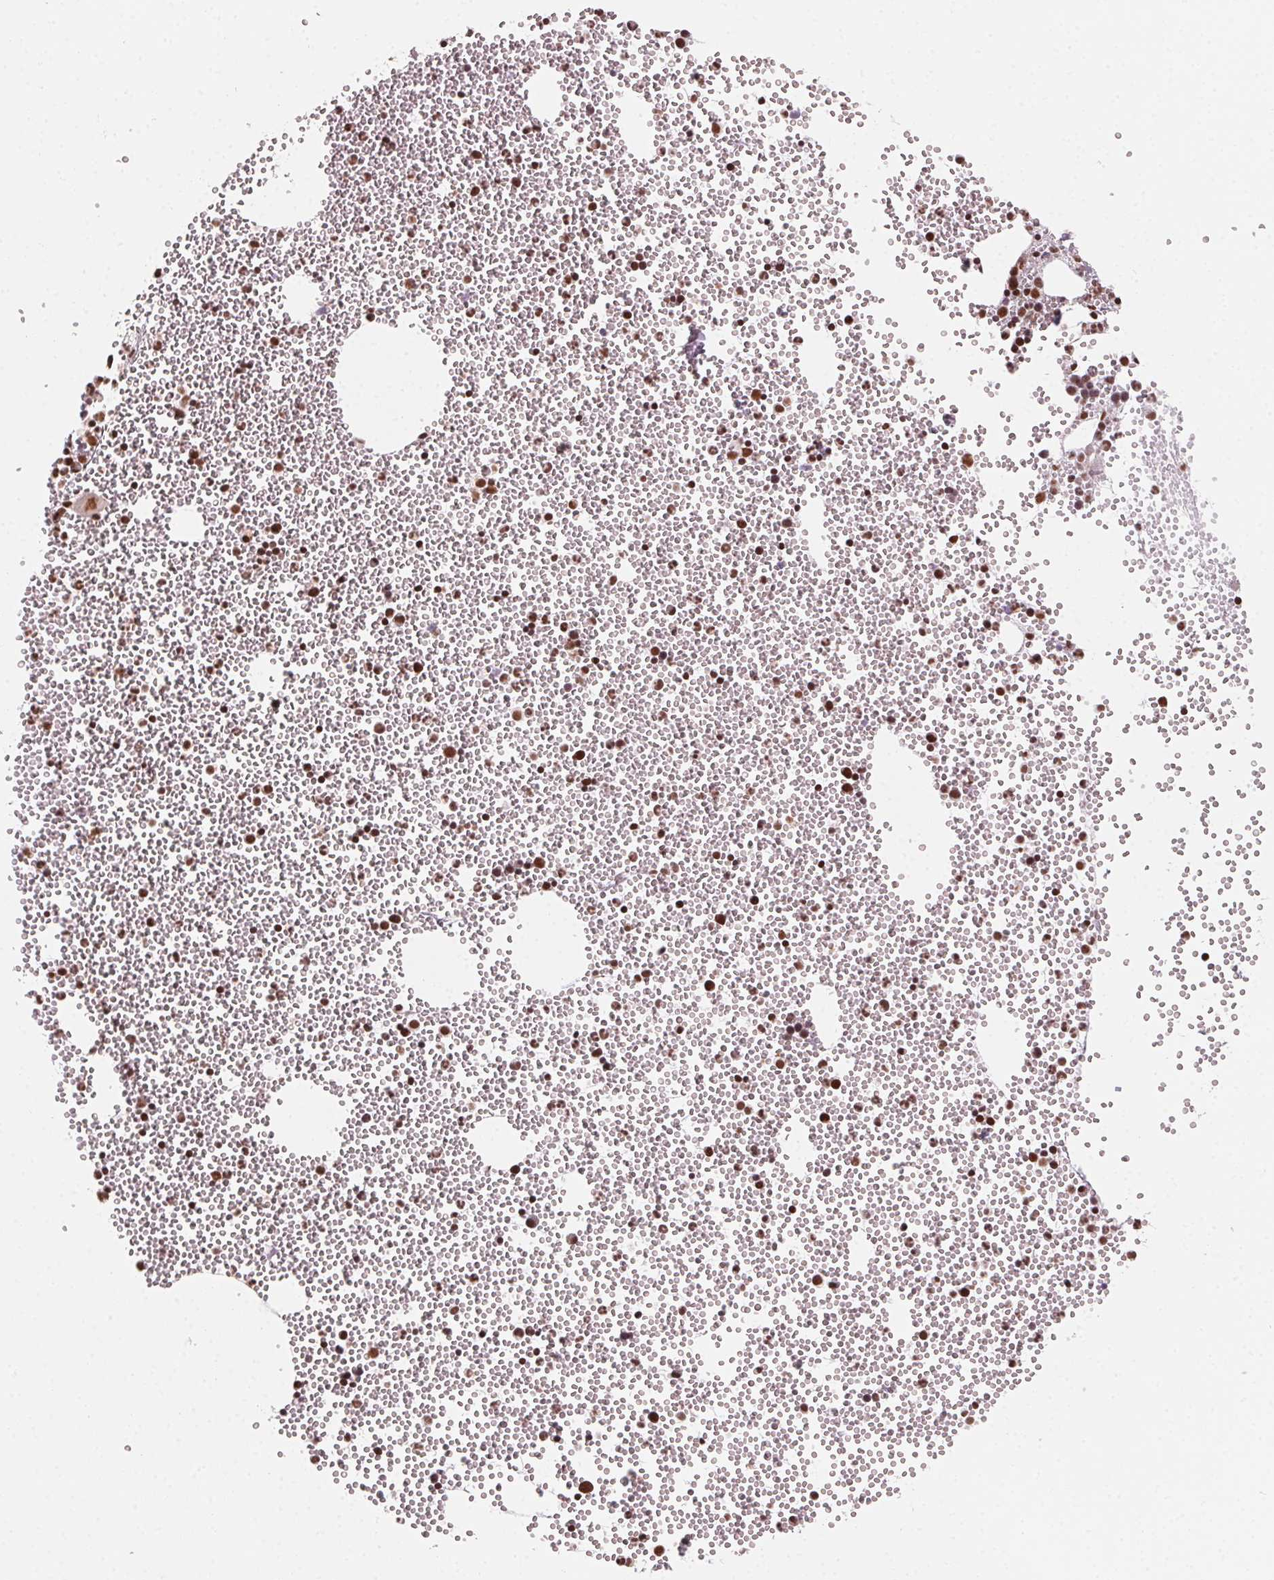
{"staining": {"intensity": "strong", "quantity": "25%-75%", "location": "nuclear"}, "tissue": "bone marrow", "cell_type": "Hematopoietic cells", "image_type": "normal", "snomed": [{"axis": "morphology", "description": "Normal tissue, NOS"}, {"axis": "topography", "description": "Bone marrow"}], "caption": "IHC micrograph of benign human bone marrow stained for a protein (brown), which displays high levels of strong nuclear staining in about 25%-75% of hematopoietic cells.", "gene": "TOPORS", "patient": {"sex": "male", "age": 89}}